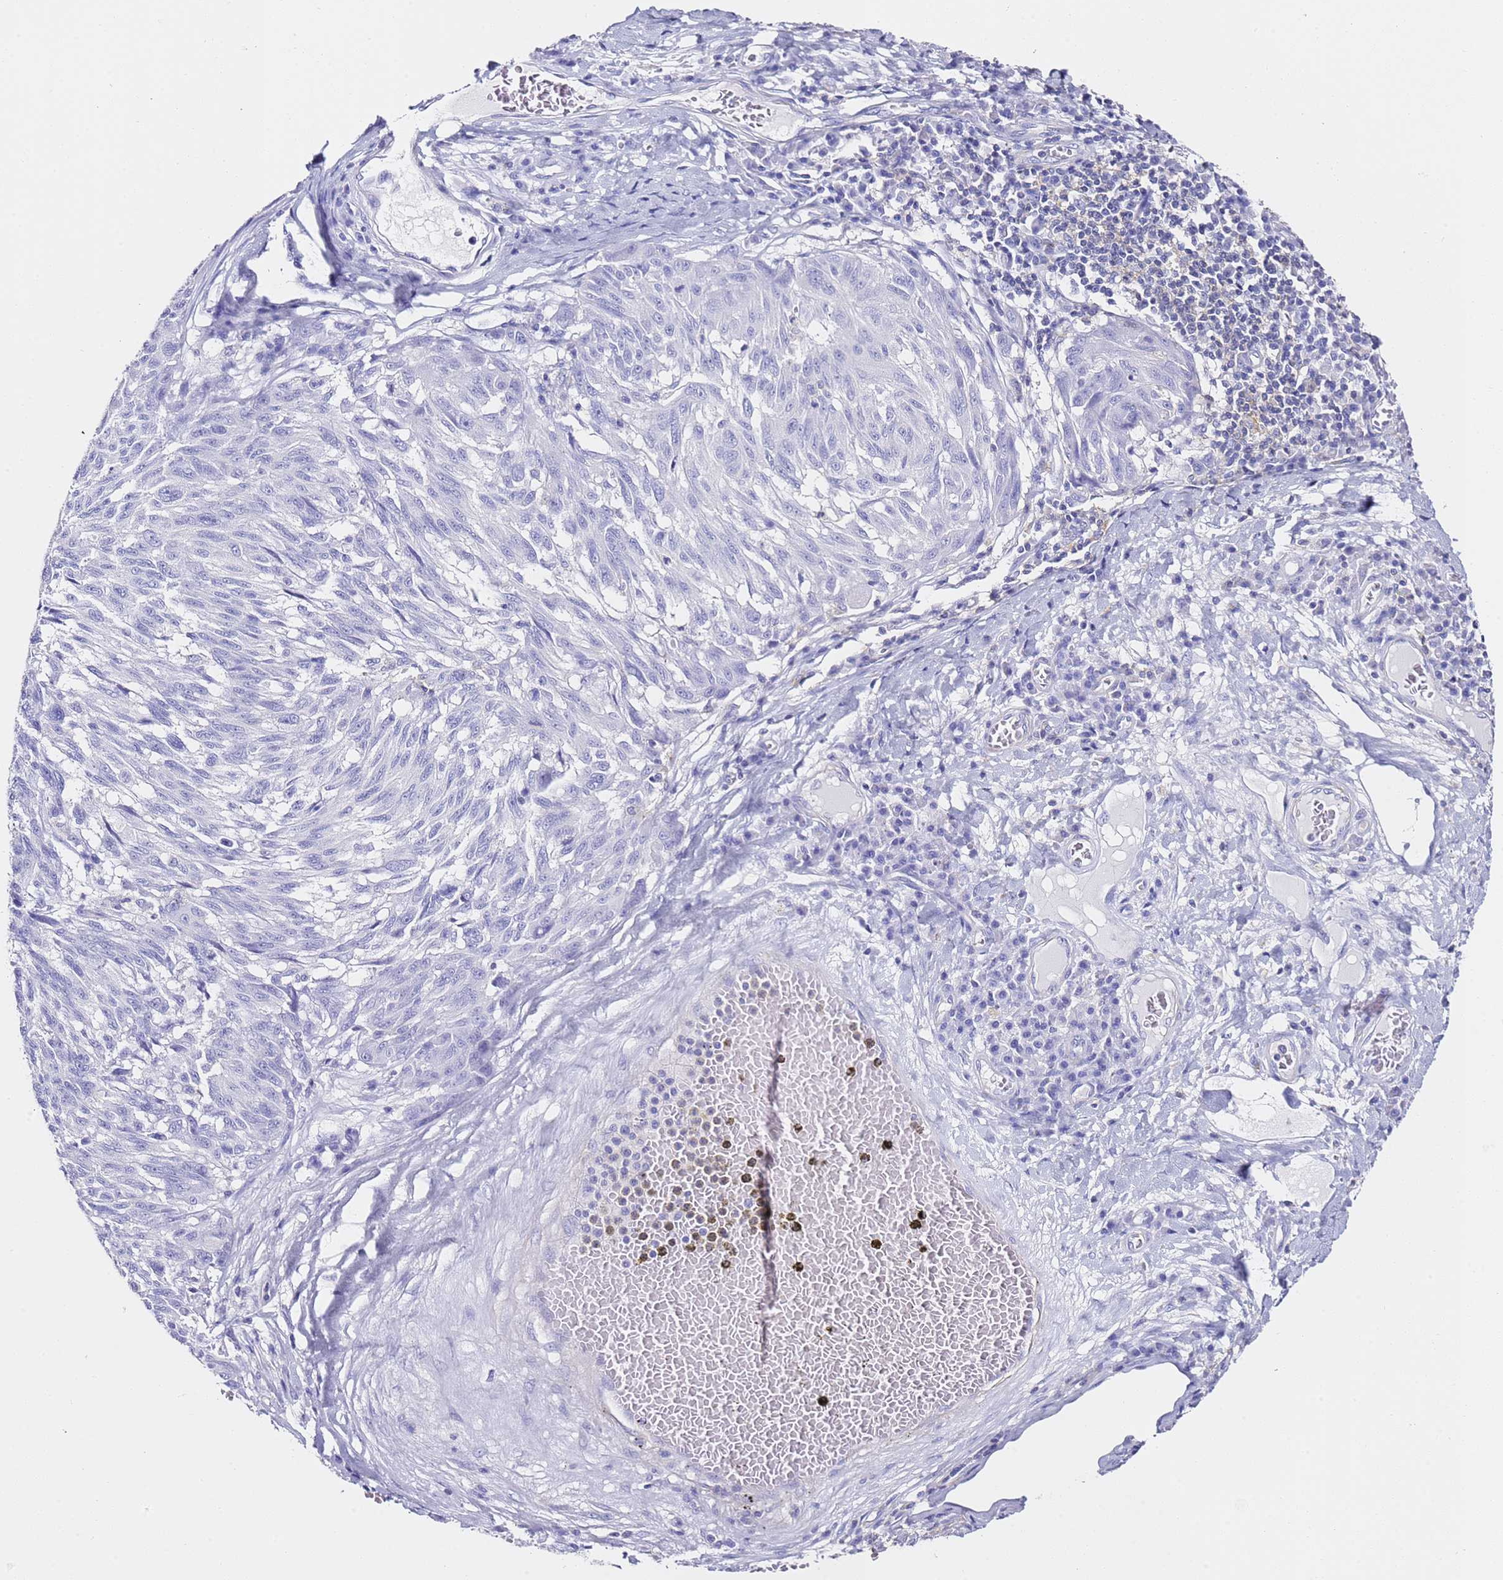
{"staining": {"intensity": "negative", "quantity": "none", "location": "none"}, "tissue": "melanoma", "cell_type": "Tumor cells", "image_type": "cancer", "snomed": [{"axis": "morphology", "description": "Malignant melanoma, NOS"}, {"axis": "topography", "description": "Skin"}], "caption": "A micrograph of human malignant melanoma is negative for staining in tumor cells. (DAB immunohistochemistry with hematoxylin counter stain).", "gene": "ZNF671", "patient": {"sex": "male", "age": 53}}